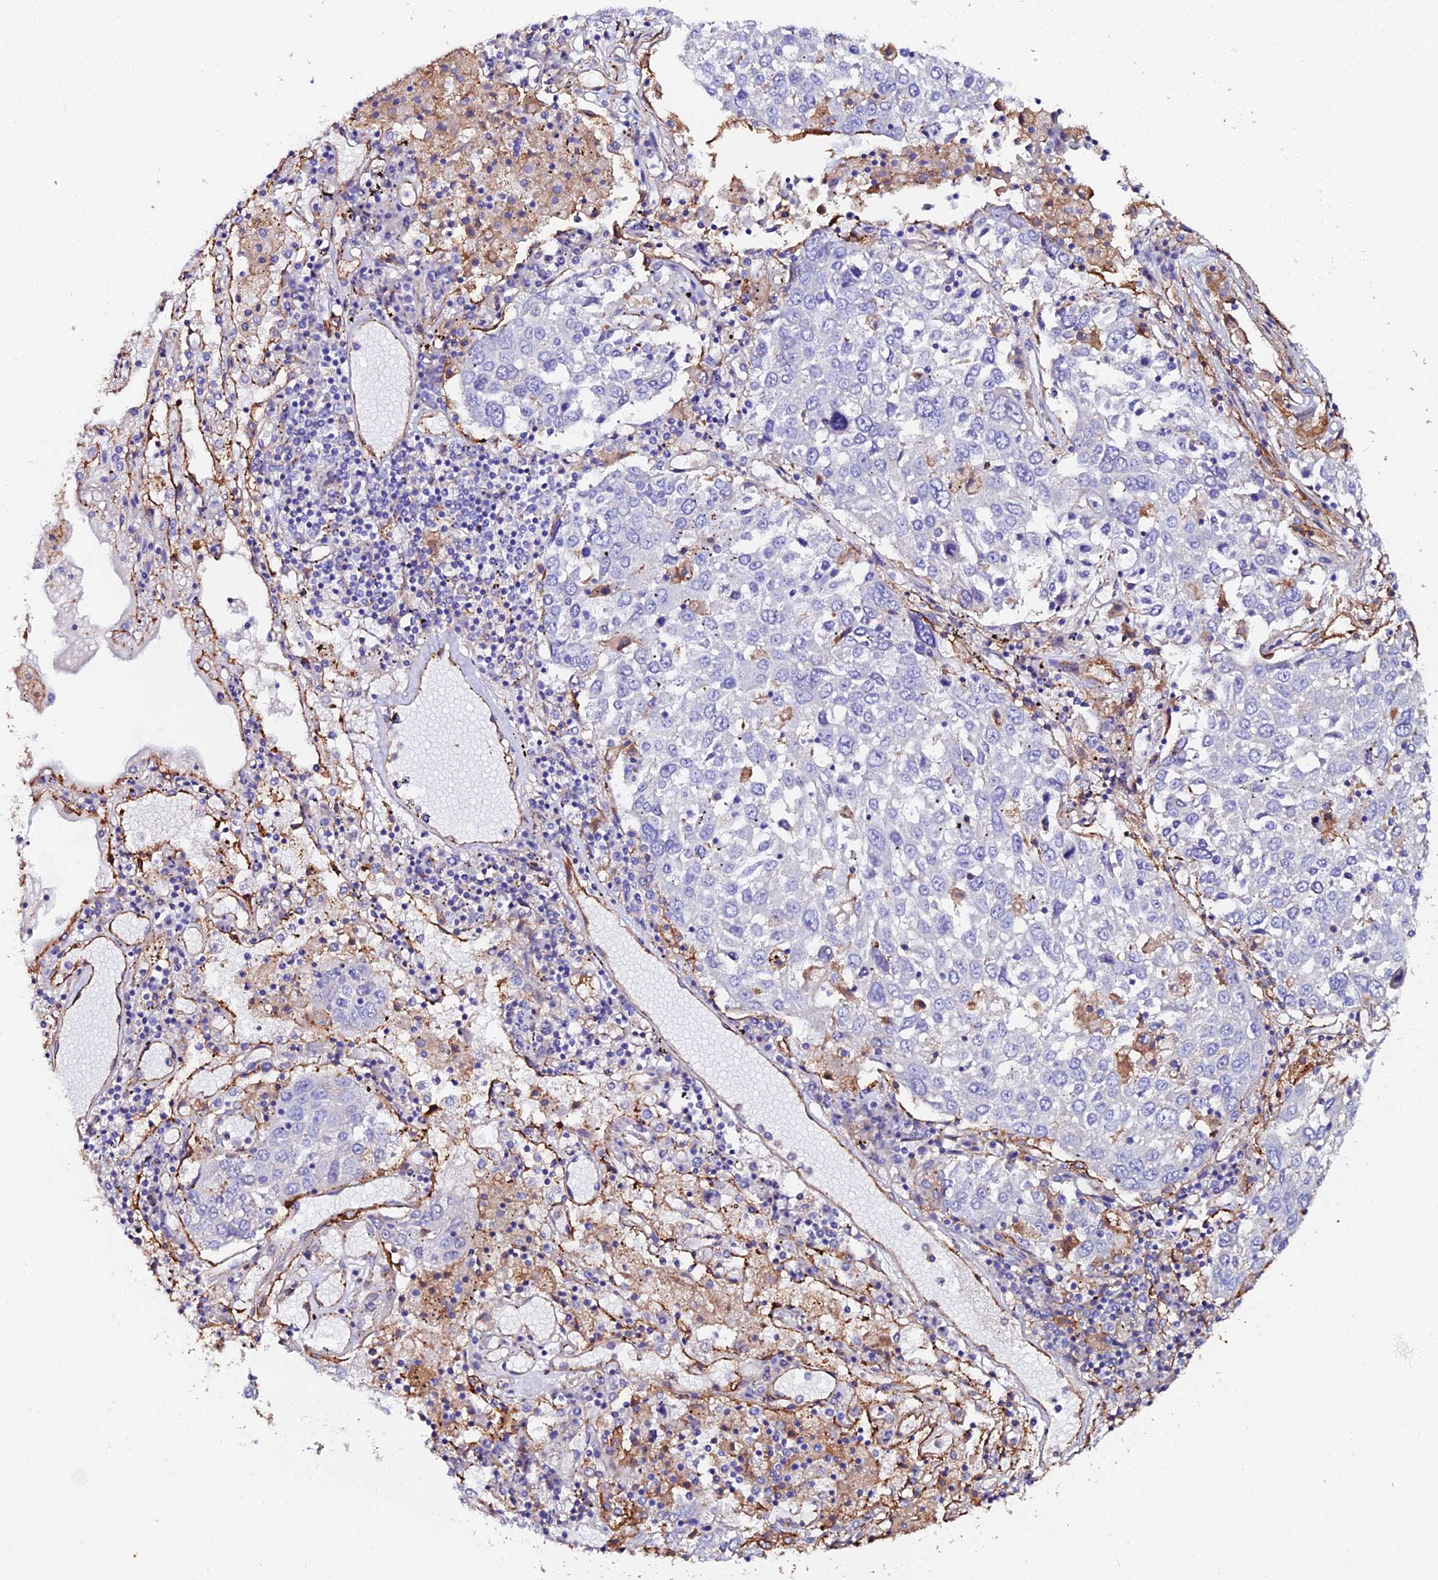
{"staining": {"intensity": "negative", "quantity": "none", "location": "none"}, "tissue": "lung cancer", "cell_type": "Tumor cells", "image_type": "cancer", "snomed": [{"axis": "morphology", "description": "Squamous cell carcinoma, NOS"}, {"axis": "topography", "description": "Lung"}], "caption": "This photomicrograph is of lung cancer stained with immunohistochemistry (IHC) to label a protein in brown with the nuclei are counter-stained blue. There is no staining in tumor cells. (Stains: DAB (3,3'-diaminobenzidine) immunohistochemistry with hematoxylin counter stain, Microscopy: brightfield microscopy at high magnification).", "gene": "C6", "patient": {"sex": "male", "age": 65}}